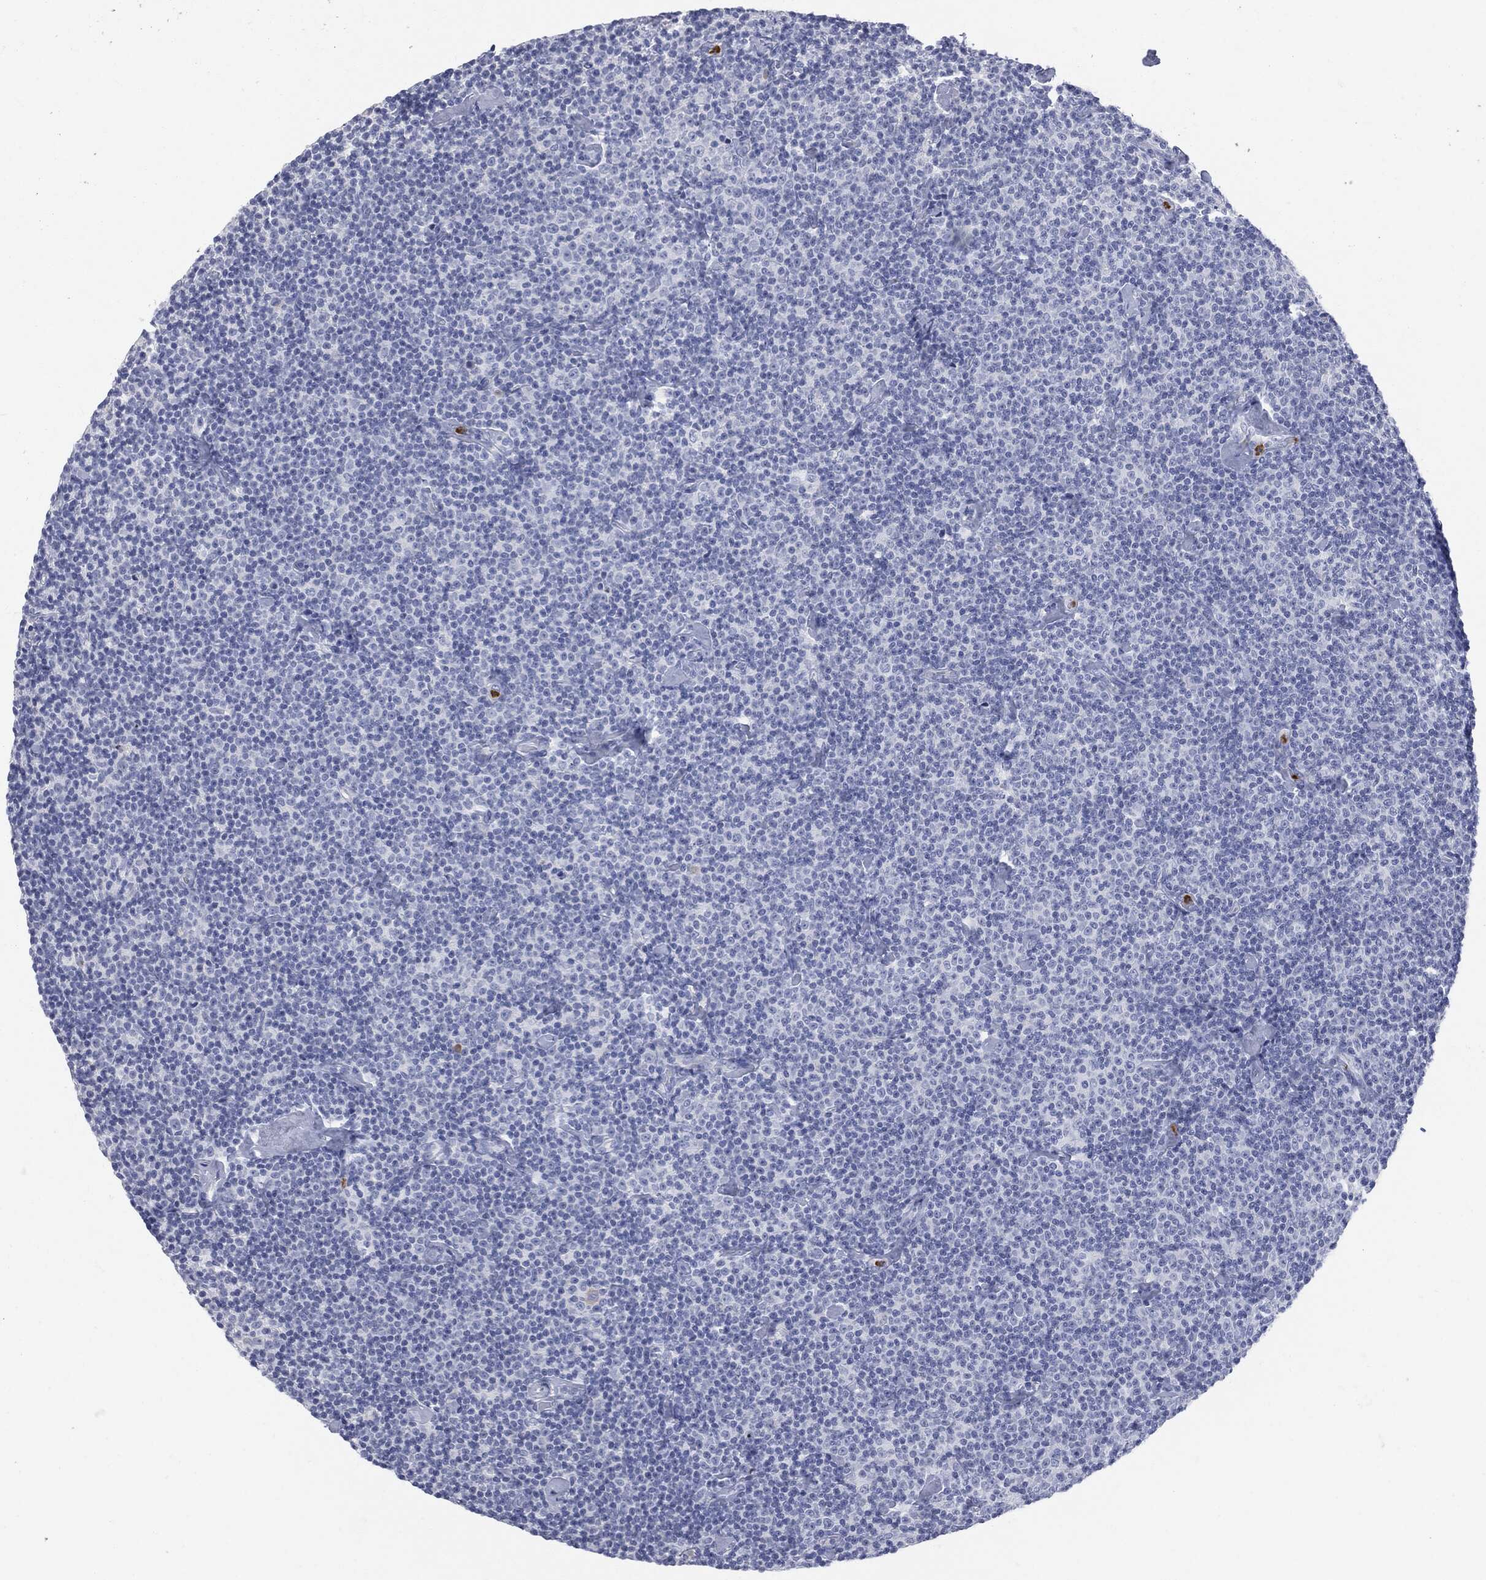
{"staining": {"intensity": "negative", "quantity": "none", "location": "none"}, "tissue": "lymphoma", "cell_type": "Tumor cells", "image_type": "cancer", "snomed": [{"axis": "morphology", "description": "Malignant lymphoma, non-Hodgkin's type, Low grade"}, {"axis": "topography", "description": "Lymph node"}], "caption": "High magnification brightfield microscopy of low-grade malignant lymphoma, non-Hodgkin's type stained with DAB (3,3'-diaminobenzidine) (brown) and counterstained with hematoxylin (blue): tumor cells show no significant staining.", "gene": "BTK", "patient": {"sex": "male", "age": 81}}